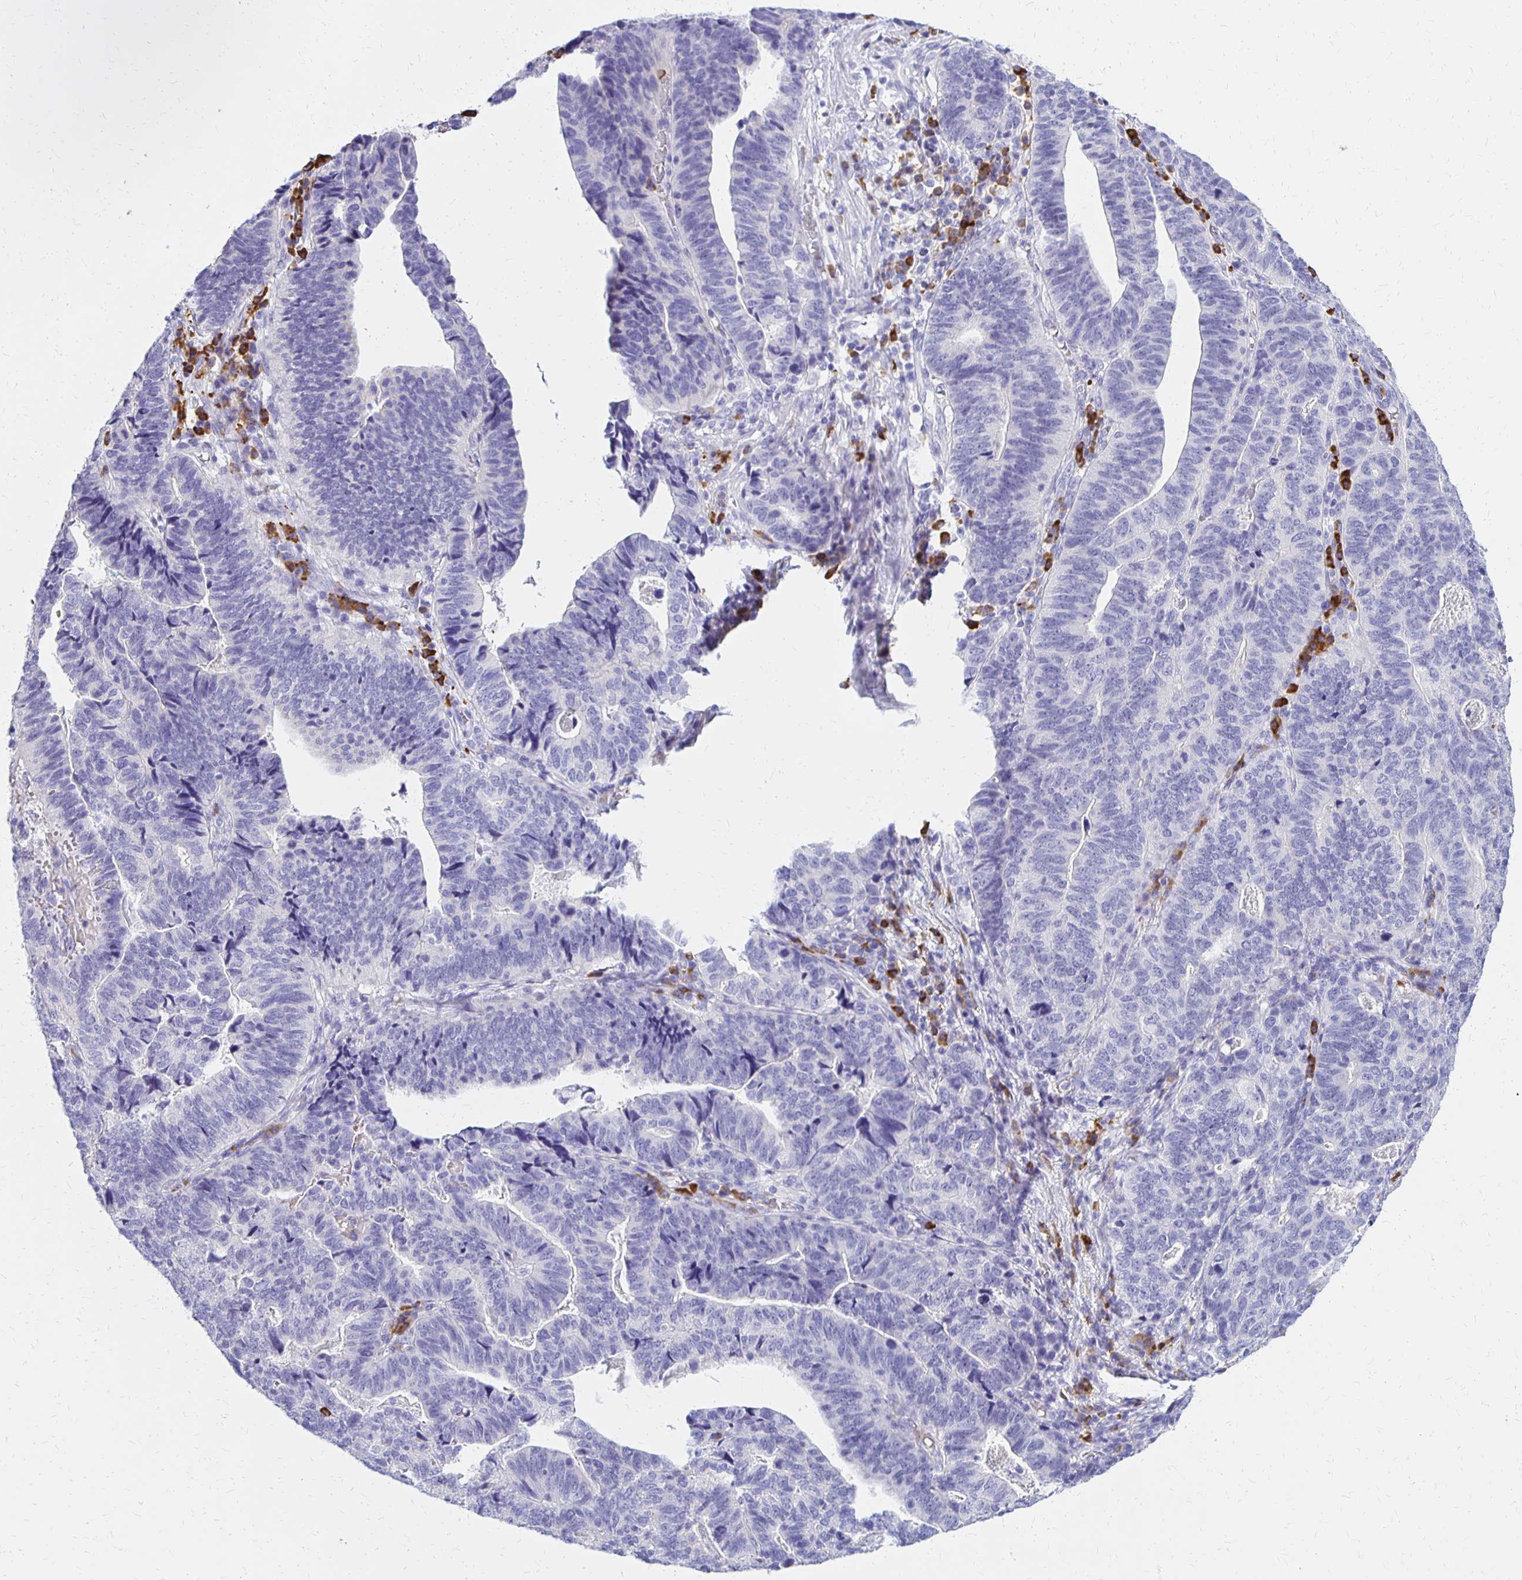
{"staining": {"intensity": "negative", "quantity": "none", "location": "none"}, "tissue": "stomach cancer", "cell_type": "Tumor cells", "image_type": "cancer", "snomed": [{"axis": "morphology", "description": "Adenocarcinoma, NOS"}, {"axis": "topography", "description": "Stomach, upper"}], "caption": "IHC micrograph of human stomach adenocarcinoma stained for a protein (brown), which shows no staining in tumor cells. The staining was performed using DAB (3,3'-diaminobenzidine) to visualize the protein expression in brown, while the nuclei were stained in blue with hematoxylin (Magnification: 20x).", "gene": "FNTB", "patient": {"sex": "female", "age": 67}}